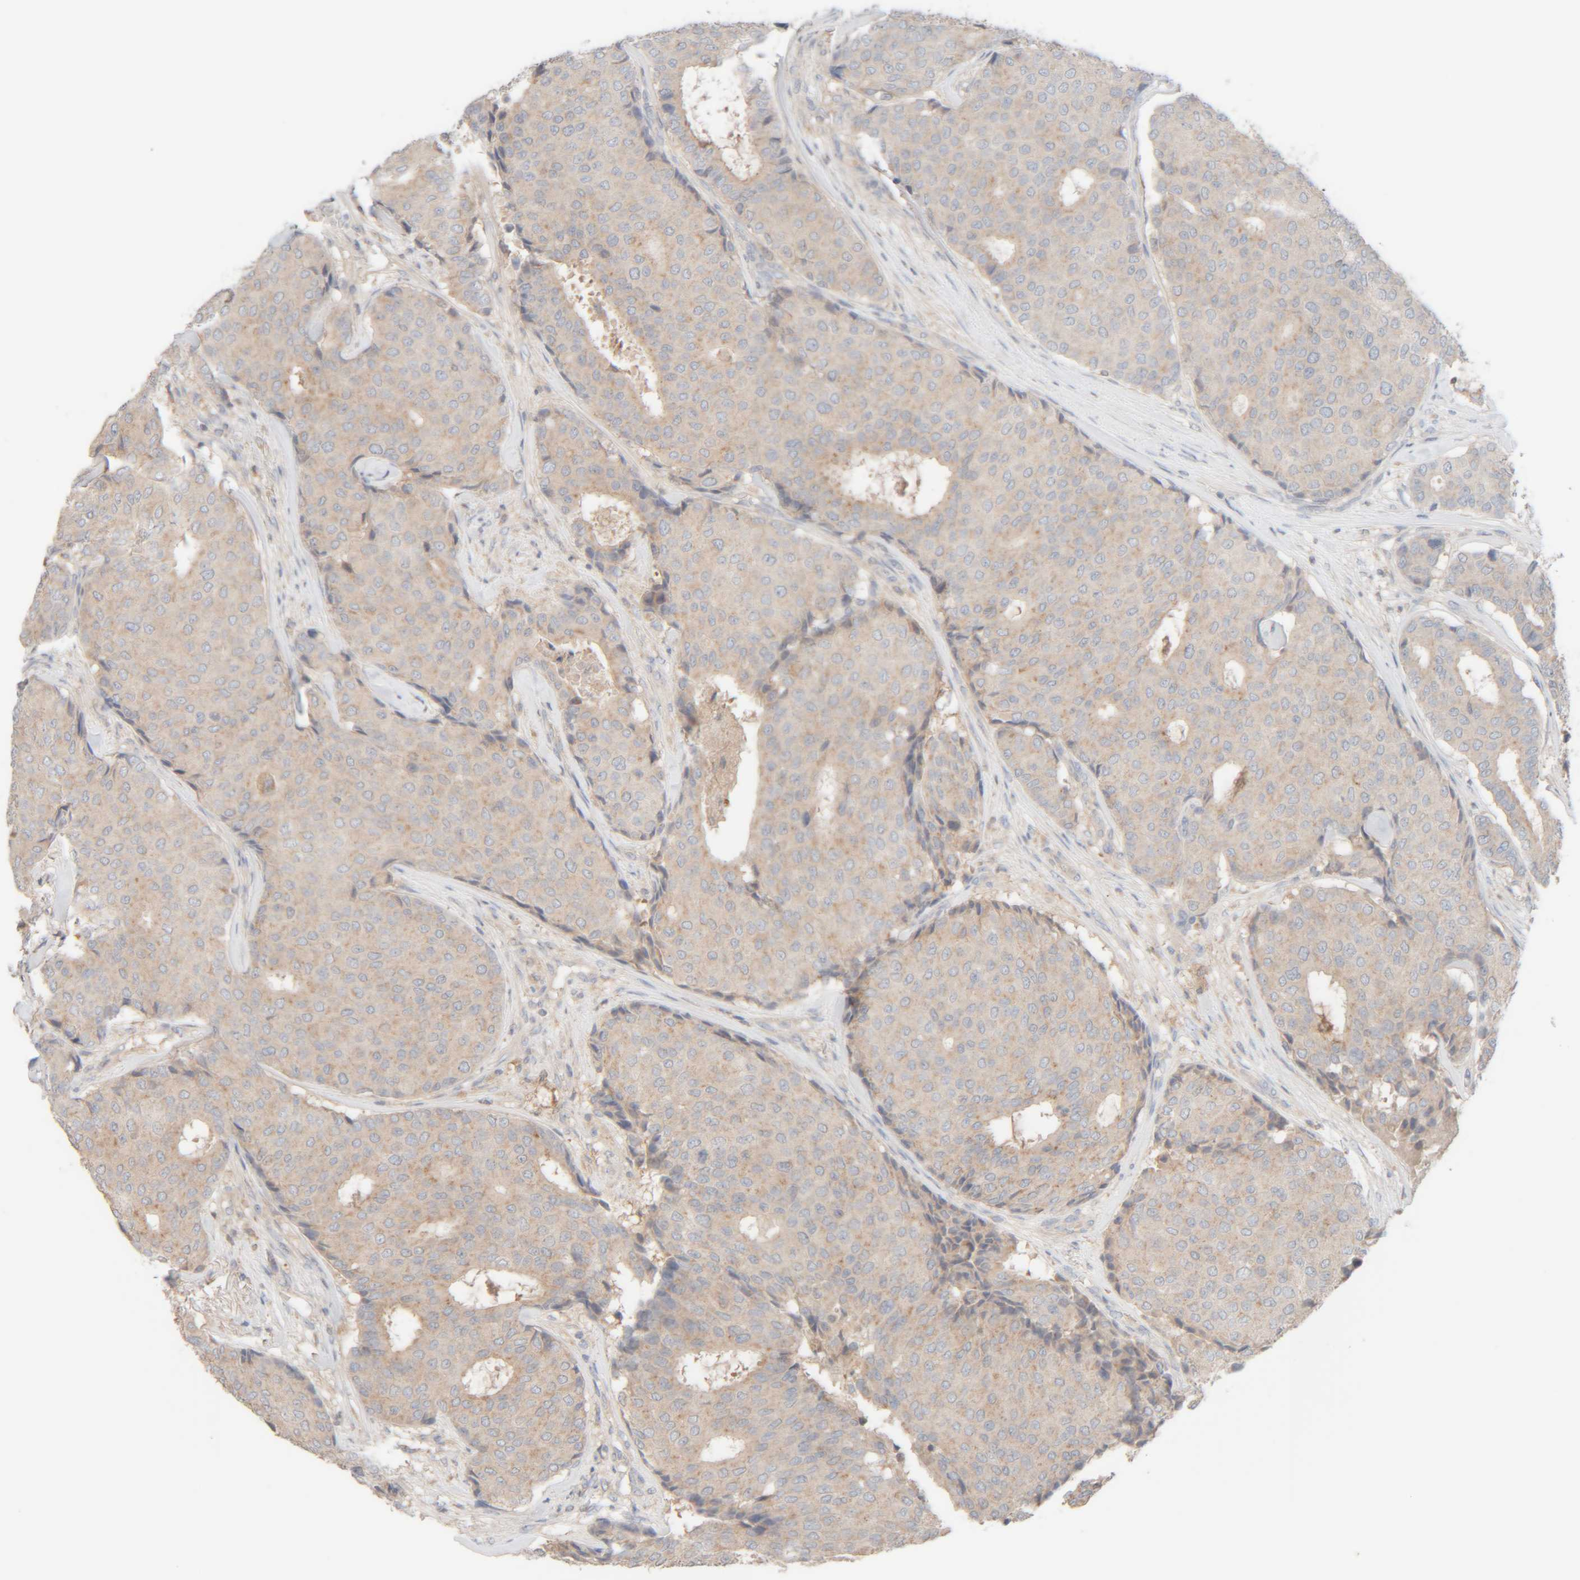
{"staining": {"intensity": "negative", "quantity": "none", "location": "none"}, "tissue": "breast cancer", "cell_type": "Tumor cells", "image_type": "cancer", "snomed": [{"axis": "morphology", "description": "Duct carcinoma"}, {"axis": "topography", "description": "Breast"}], "caption": "A photomicrograph of human breast intraductal carcinoma is negative for staining in tumor cells.", "gene": "TMEM192", "patient": {"sex": "female", "age": 75}}